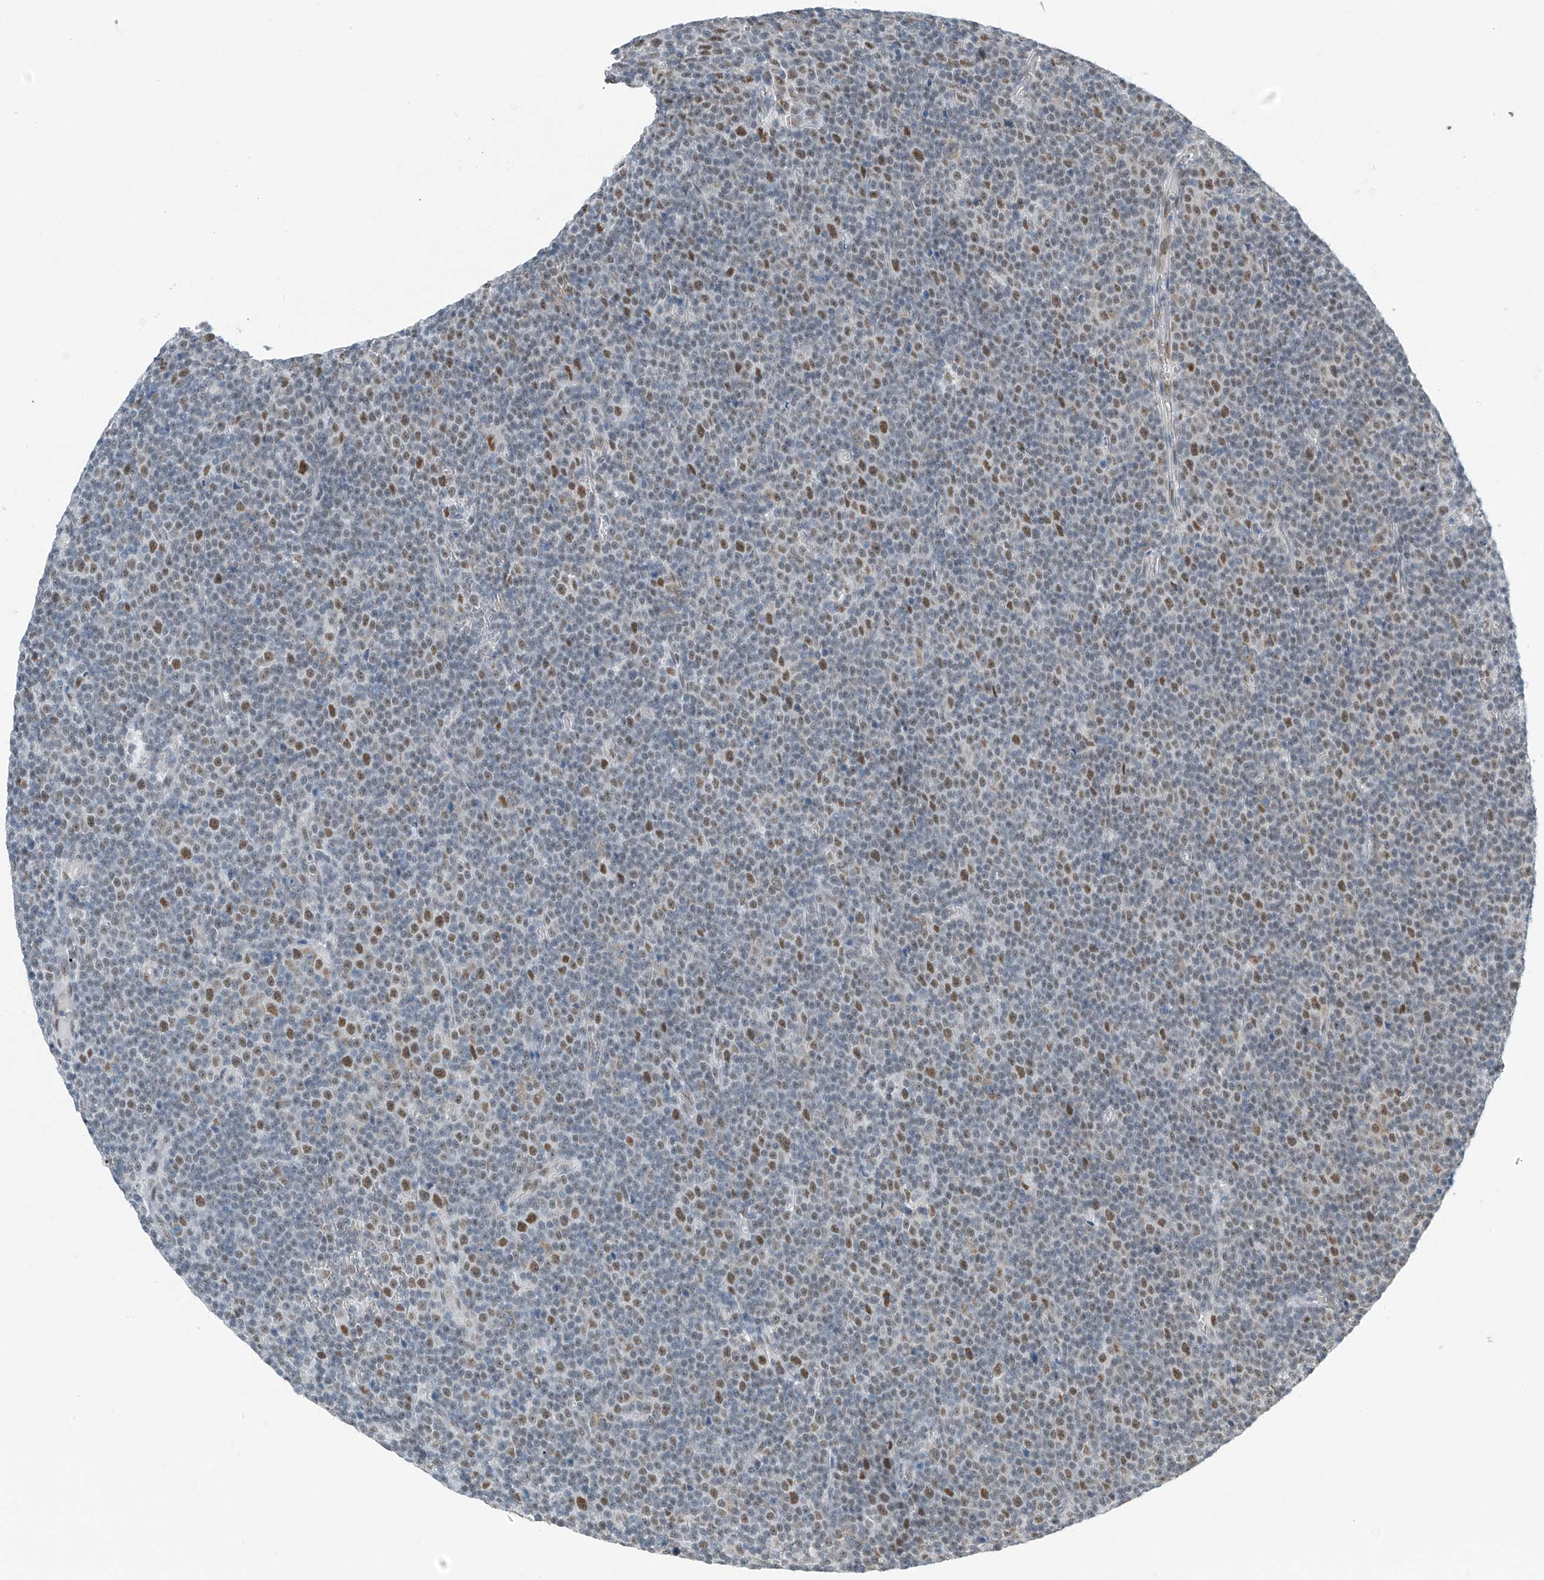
{"staining": {"intensity": "moderate", "quantity": "<25%", "location": "nuclear"}, "tissue": "lymphoma", "cell_type": "Tumor cells", "image_type": "cancer", "snomed": [{"axis": "morphology", "description": "Malignant lymphoma, non-Hodgkin's type, Low grade"}, {"axis": "topography", "description": "Lymph node"}], "caption": "An IHC photomicrograph of tumor tissue is shown. Protein staining in brown shows moderate nuclear positivity in low-grade malignant lymphoma, non-Hodgkin's type within tumor cells. (IHC, brightfield microscopy, high magnification).", "gene": "TAF8", "patient": {"sex": "female", "age": 67}}